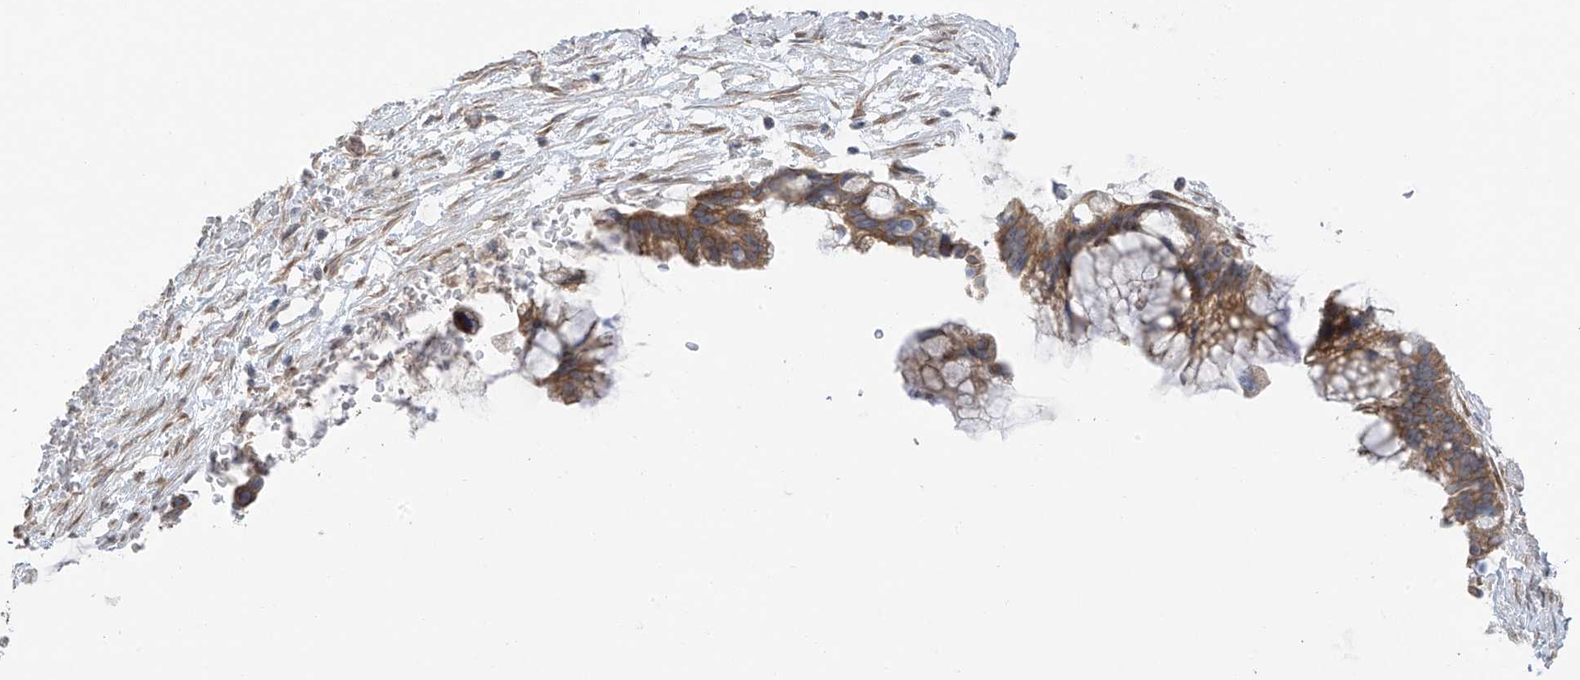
{"staining": {"intensity": "moderate", "quantity": ">75%", "location": "cytoplasmic/membranous"}, "tissue": "ovarian cancer", "cell_type": "Tumor cells", "image_type": "cancer", "snomed": [{"axis": "morphology", "description": "Cystadenocarcinoma, mucinous, NOS"}, {"axis": "topography", "description": "Ovary"}], "caption": "Human ovarian cancer (mucinous cystadenocarcinoma) stained with a brown dye demonstrates moderate cytoplasmic/membranous positive expression in approximately >75% of tumor cells.", "gene": "NALCN", "patient": {"sex": "female", "age": 37}}